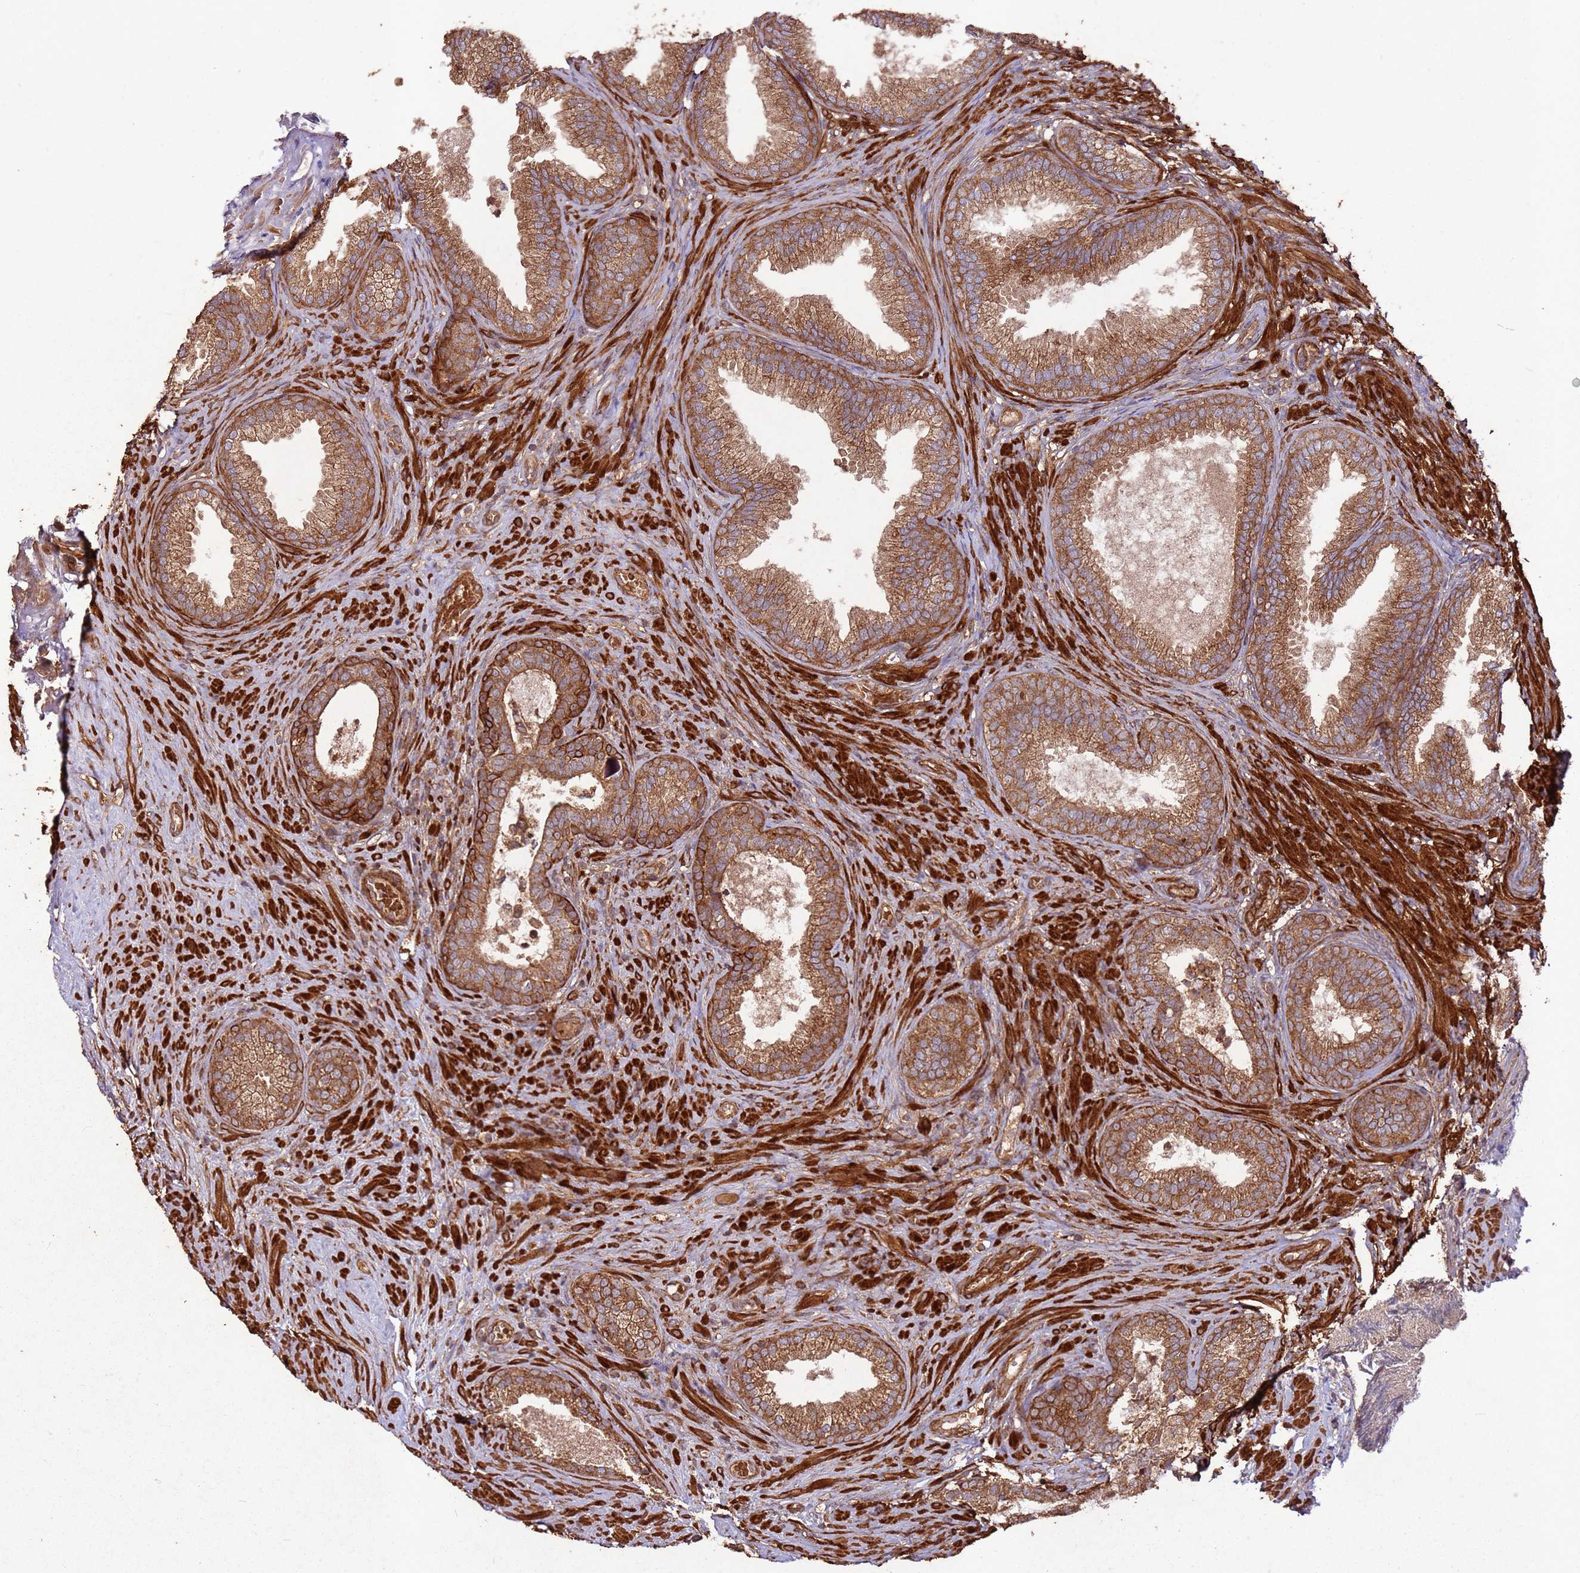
{"staining": {"intensity": "strong", "quantity": ">75%", "location": "cytoplasmic/membranous"}, "tissue": "prostate", "cell_type": "Glandular cells", "image_type": "normal", "snomed": [{"axis": "morphology", "description": "Normal tissue, NOS"}, {"axis": "topography", "description": "Prostate"}], "caption": "Immunohistochemistry (IHC) staining of benign prostate, which exhibits high levels of strong cytoplasmic/membranous positivity in about >75% of glandular cells indicating strong cytoplasmic/membranous protein expression. The staining was performed using DAB (brown) for protein detection and nuclei were counterstained in hematoxylin (blue).", "gene": "FAM186A", "patient": {"sex": "male", "age": 76}}